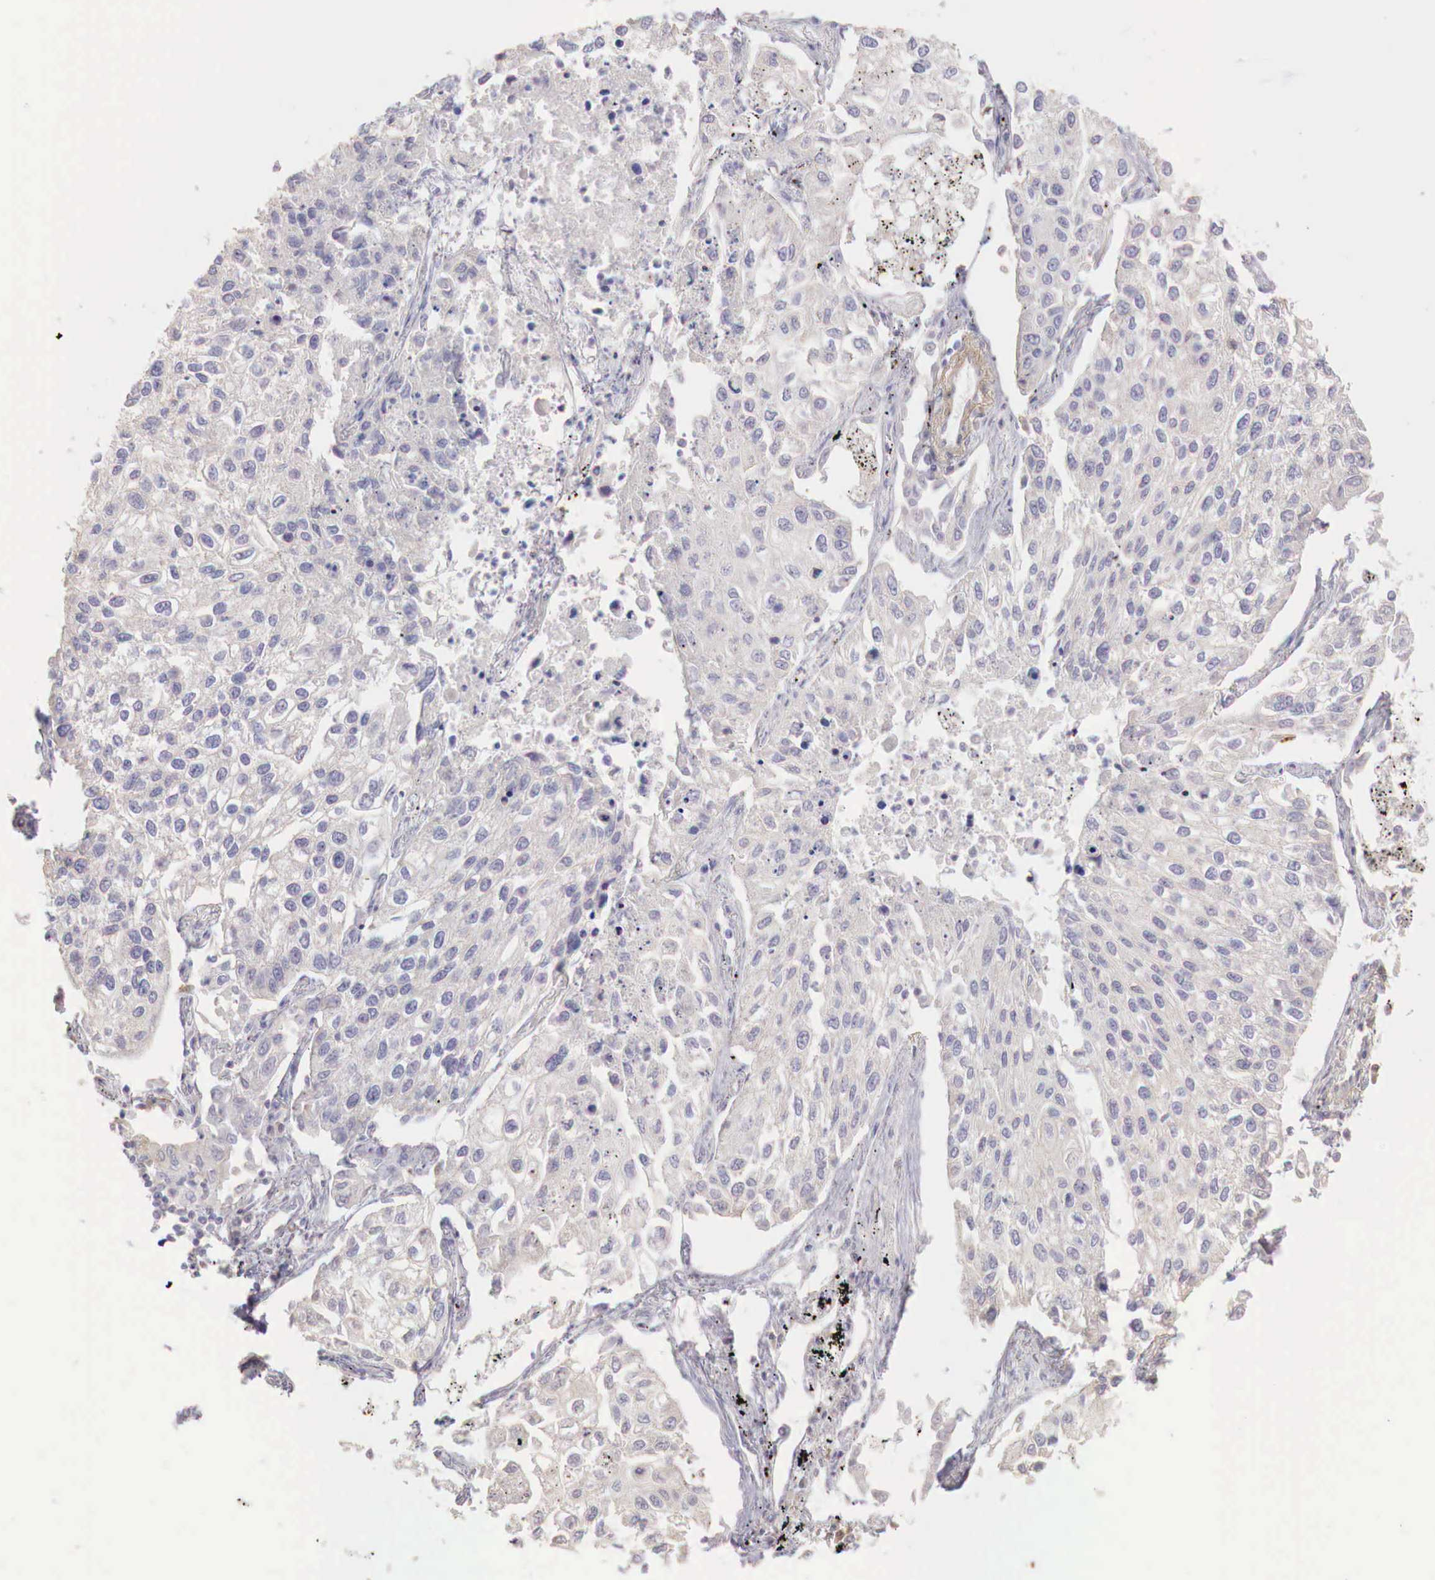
{"staining": {"intensity": "weak", "quantity": "<25%", "location": "cytoplasmic/membranous"}, "tissue": "lung cancer", "cell_type": "Tumor cells", "image_type": "cancer", "snomed": [{"axis": "morphology", "description": "Squamous cell carcinoma, NOS"}, {"axis": "topography", "description": "Lung"}], "caption": "Protein analysis of lung squamous cell carcinoma exhibits no significant staining in tumor cells.", "gene": "XPNPEP2", "patient": {"sex": "male", "age": 75}}